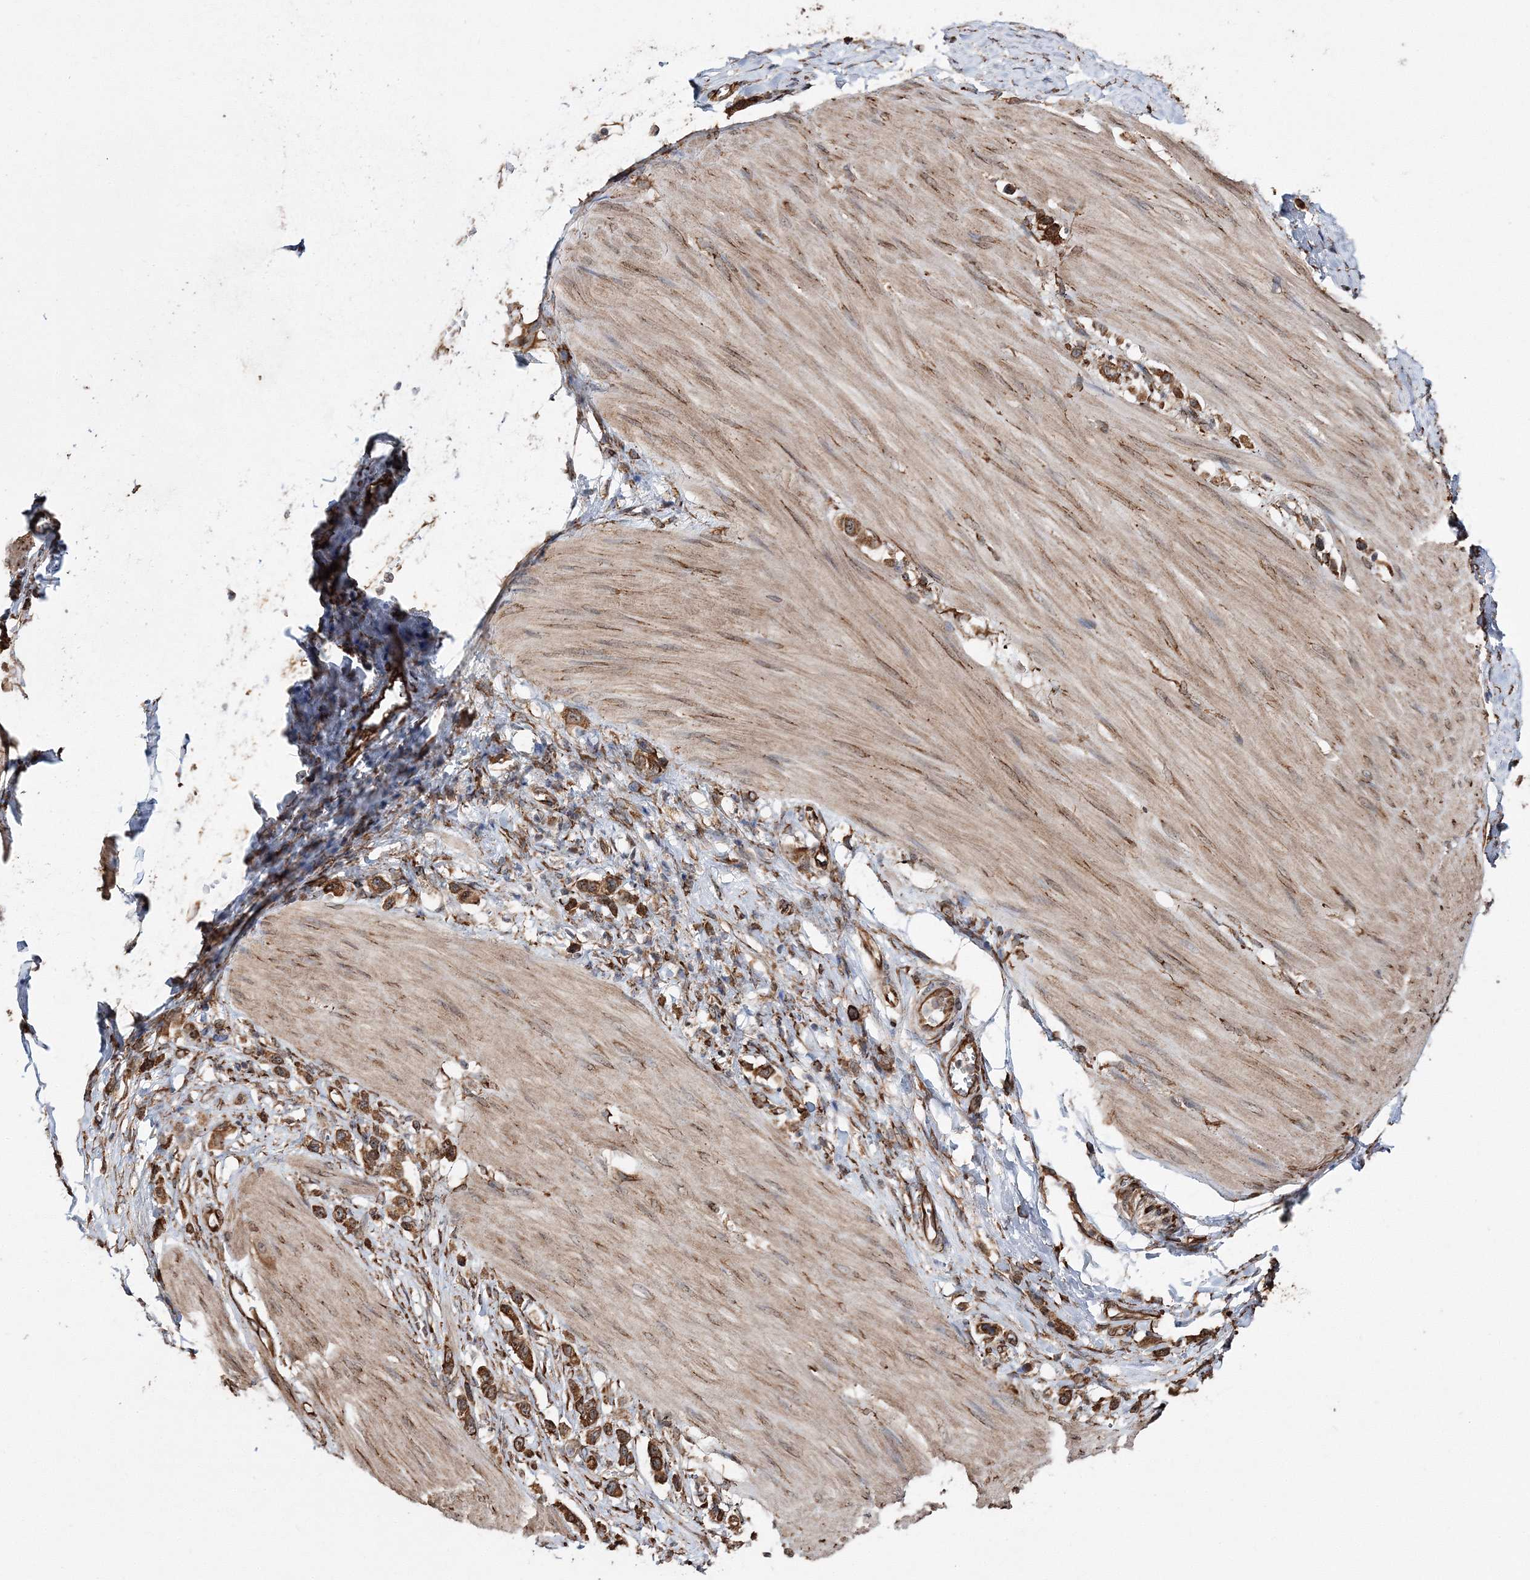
{"staining": {"intensity": "moderate", "quantity": ">75%", "location": "cytoplasmic/membranous"}, "tissue": "stomach cancer", "cell_type": "Tumor cells", "image_type": "cancer", "snomed": [{"axis": "morphology", "description": "Adenocarcinoma, NOS"}, {"axis": "topography", "description": "Stomach"}], "caption": "Stomach cancer (adenocarcinoma) stained with a protein marker exhibits moderate staining in tumor cells.", "gene": "SCRN3", "patient": {"sex": "female", "age": 65}}